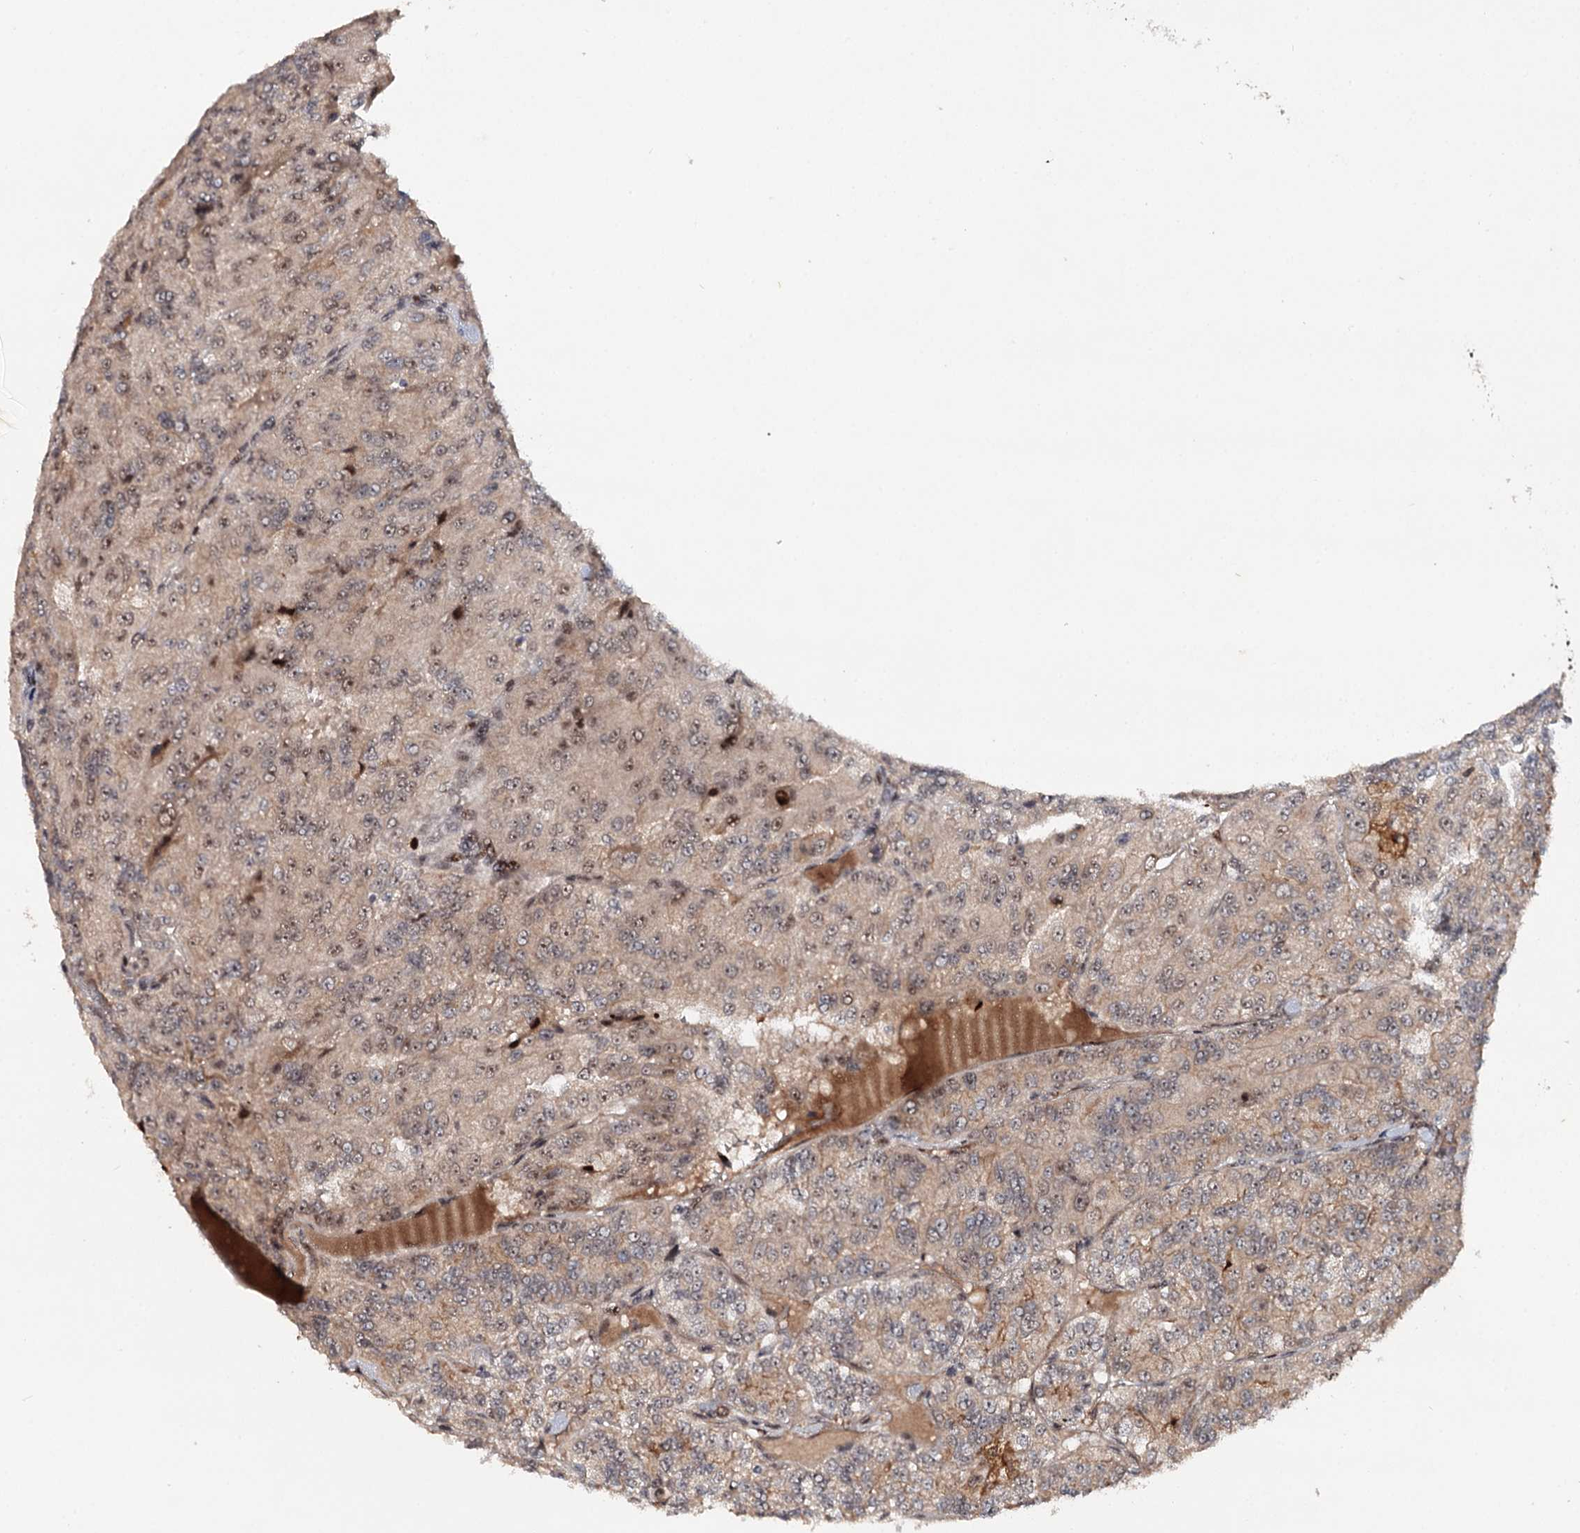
{"staining": {"intensity": "moderate", "quantity": "25%-75%", "location": "nuclear"}, "tissue": "renal cancer", "cell_type": "Tumor cells", "image_type": "cancer", "snomed": [{"axis": "morphology", "description": "Adenocarcinoma, NOS"}, {"axis": "topography", "description": "Kidney"}], "caption": "An immunohistochemistry histopathology image of tumor tissue is shown. Protein staining in brown highlights moderate nuclear positivity in renal cancer (adenocarcinoma) within tumor cells.", "gene": "BUD13", "patient": {"sex": "female", "age": 63}}